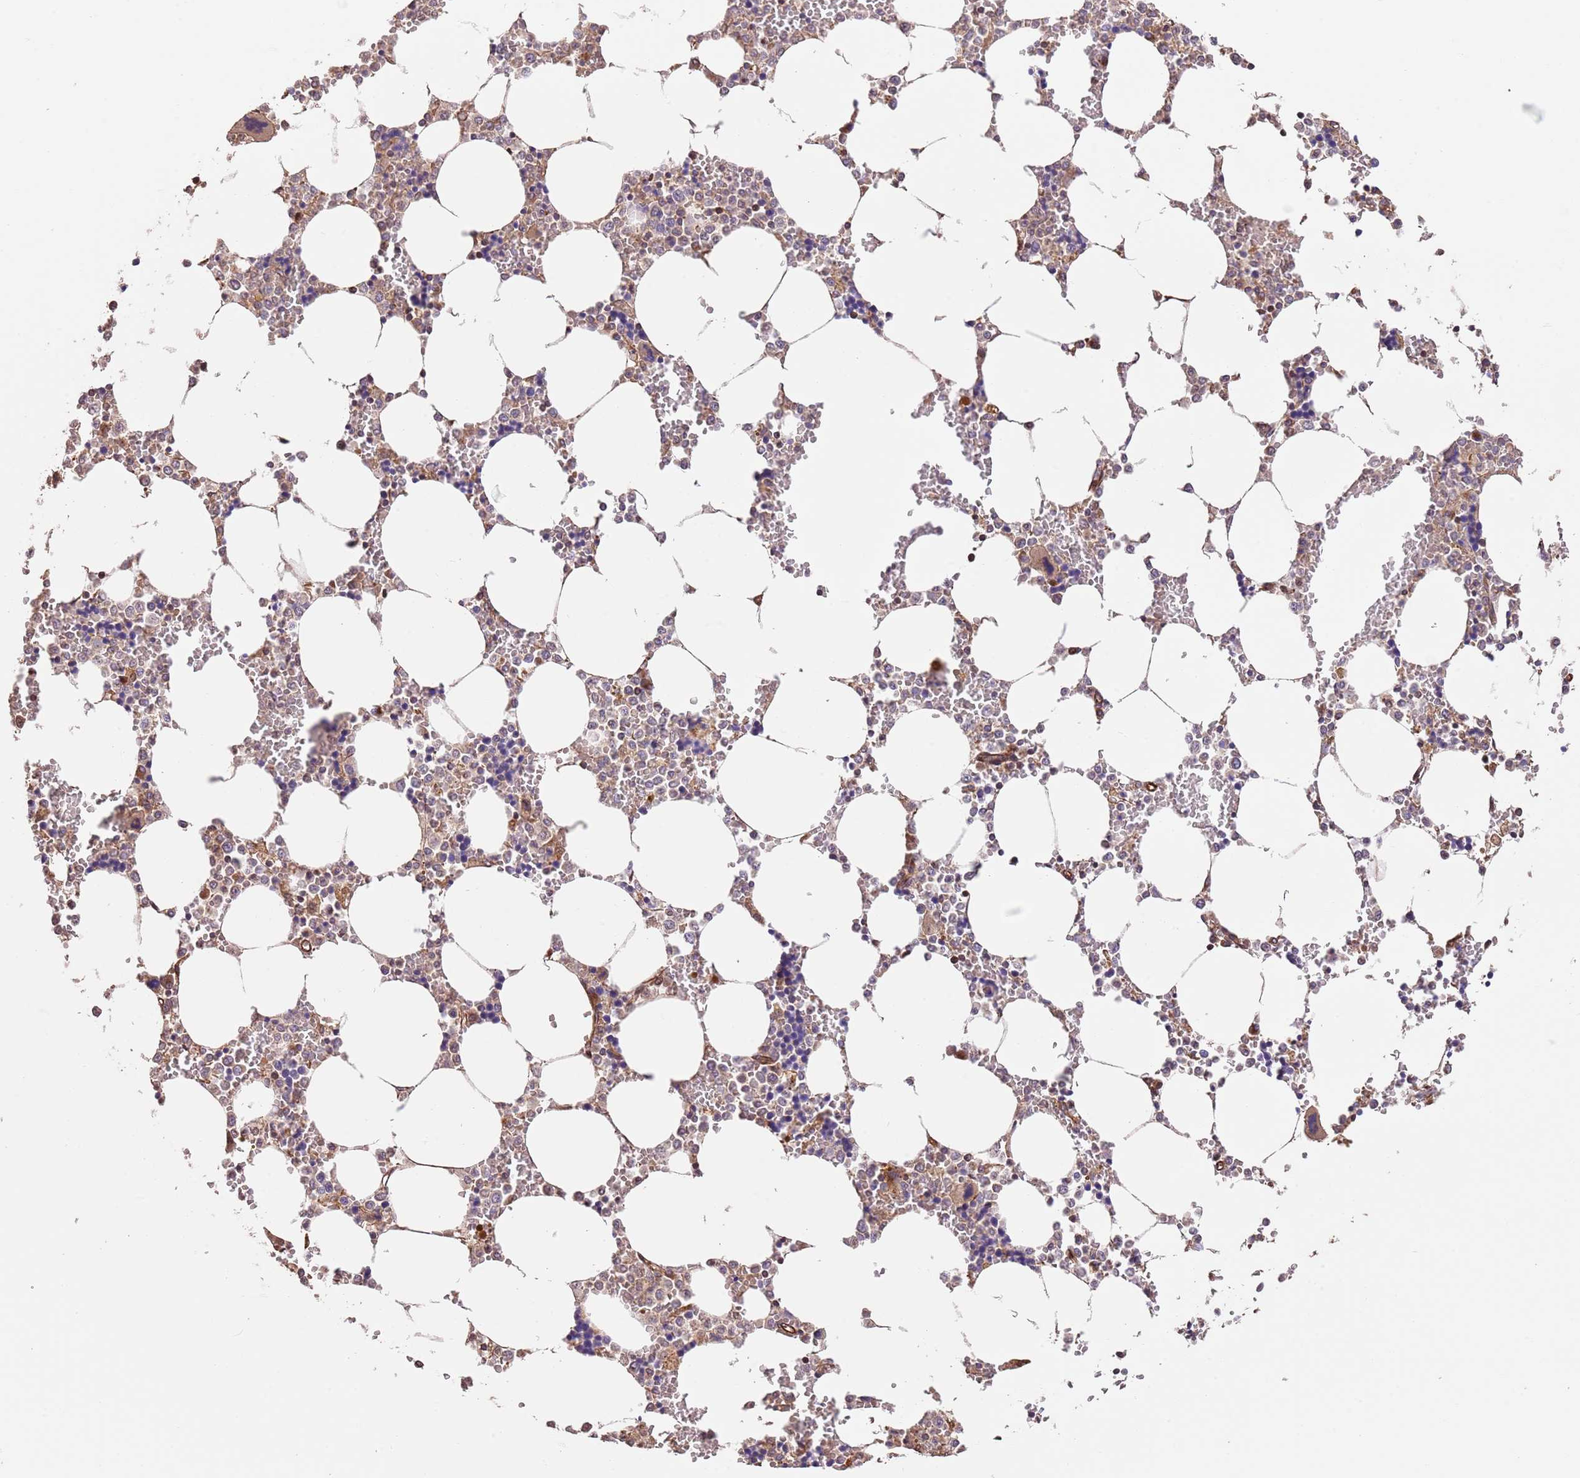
{"staining": {"intensity": "weak", "quantity": "25%-75%", "location": "cytoplasmic/membranous"}, "tissue": "bone marrow", "cell_type": "Hematopoietic cells", "image_type": "normal", "snomed": [{"axis": "morphology", "description": "Normal tissue, NOS"}, {"axis": "topography", "description": "Bone marrow"}], "caption": "DAB (3,3'-diaminobenzidine) immunohistochemical staining of unremarkable bone marrow reveals weak cytoplasmic/membranous protein expression in about 25%-75% of hematopoietic cells.", "gene": "FAM89B", "patient": {"sex": "male", "age": 64}}